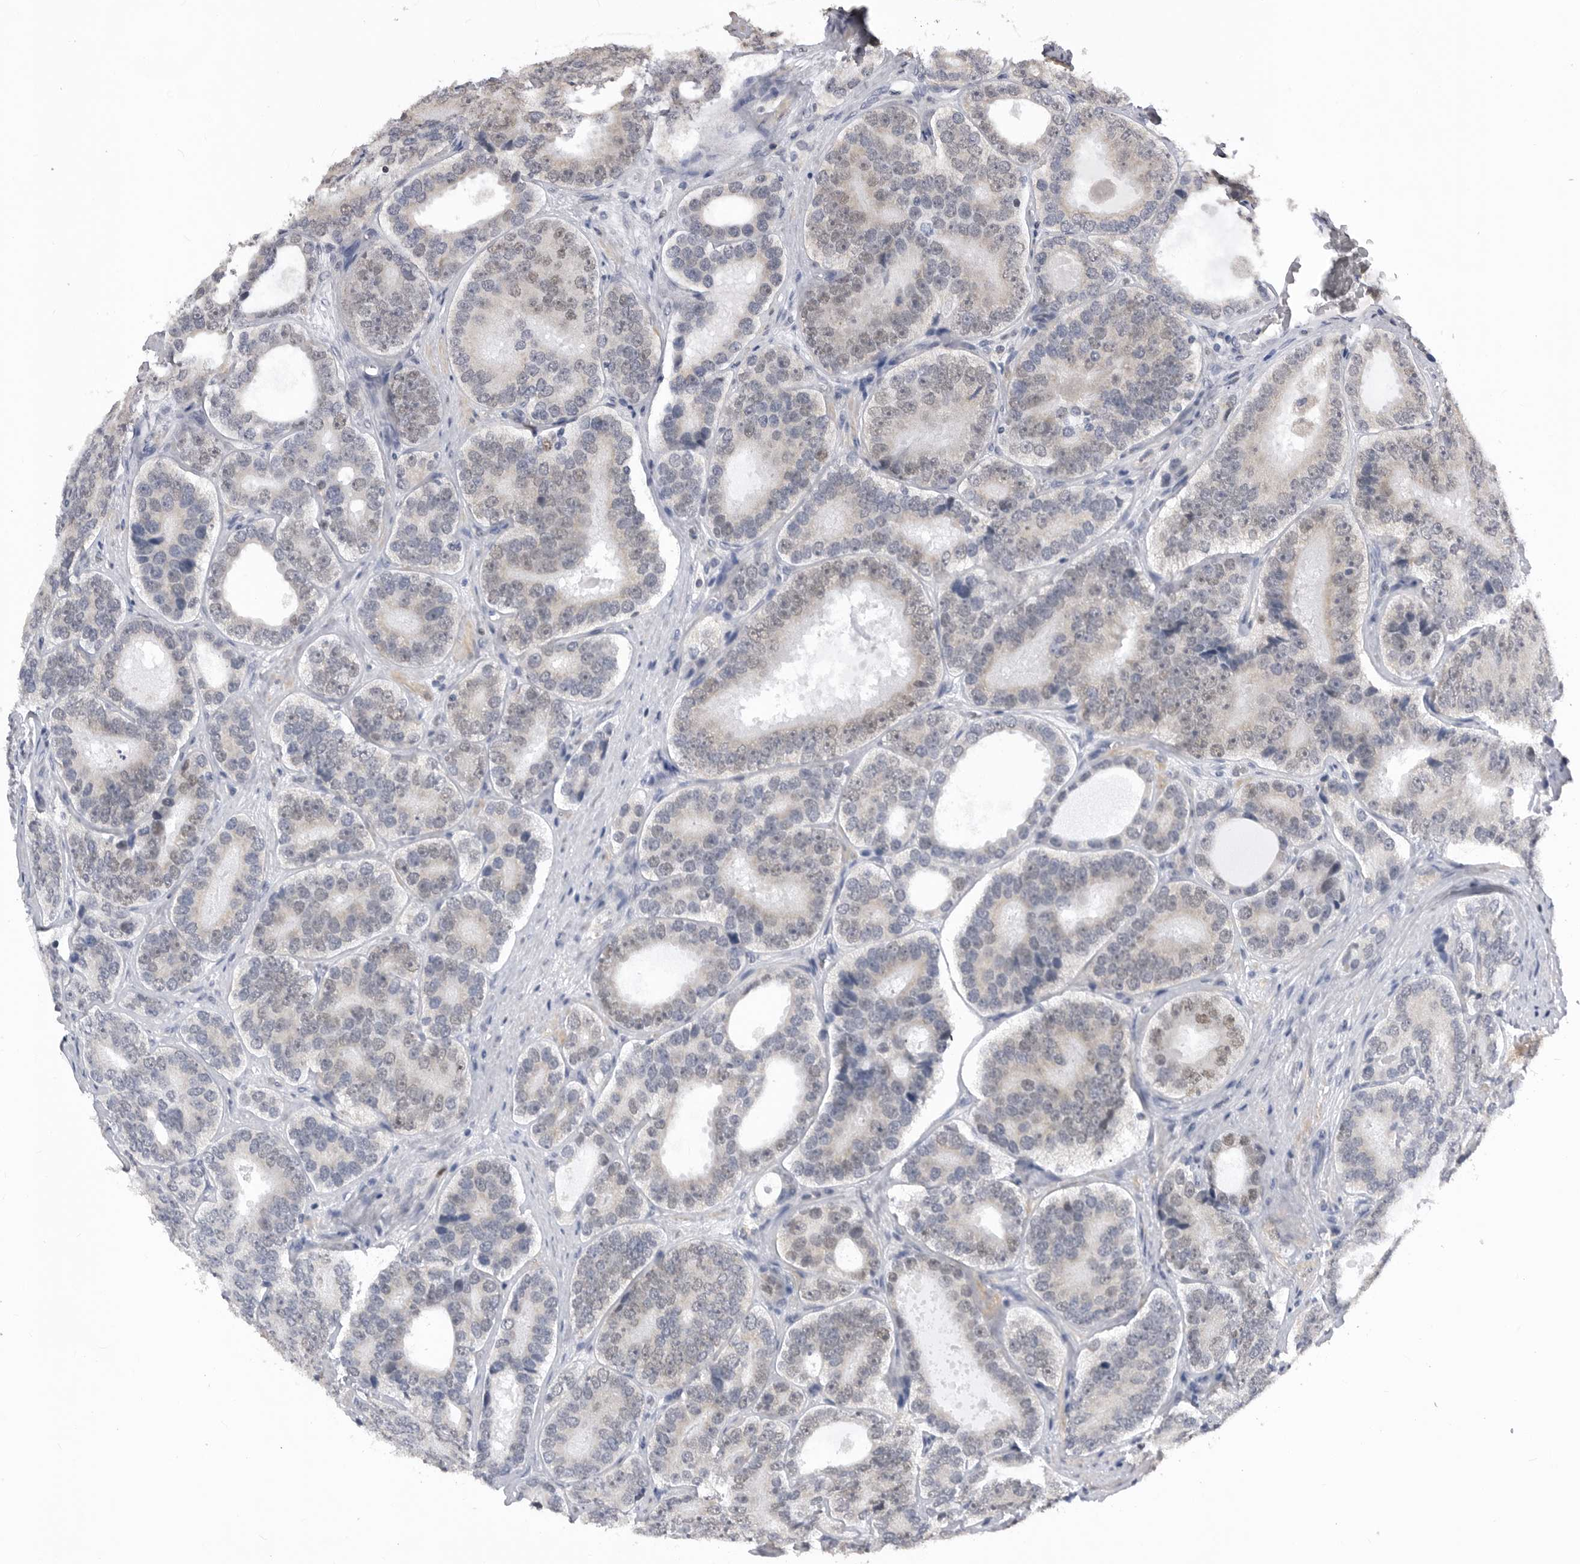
{"staining": {"intensity": "weak", "quantity": "25%-75%", "location": "nuclear"}, "tissue": "prostate cancer", "cell_type": "Tumor cells", "image_type": "cancer", "snomed": [{"axis": "morphology", "description": "Adenocarcinoma, High grade"}, {"axis": "topography", "description": "Prostate"}], "caption": "High-power microscopy captured an IHC image of prostate adenocarcinoma (high-grade), revealing weak nuclear positivity in approximately 25%-75% of tumor cells. (DAB (3,3'-diaminobenzidine) IHC, brown staining for protein, blue staining for nuclei).", "gene": "SMARCC1", "patient": {"sex": "male", "age": 56}}